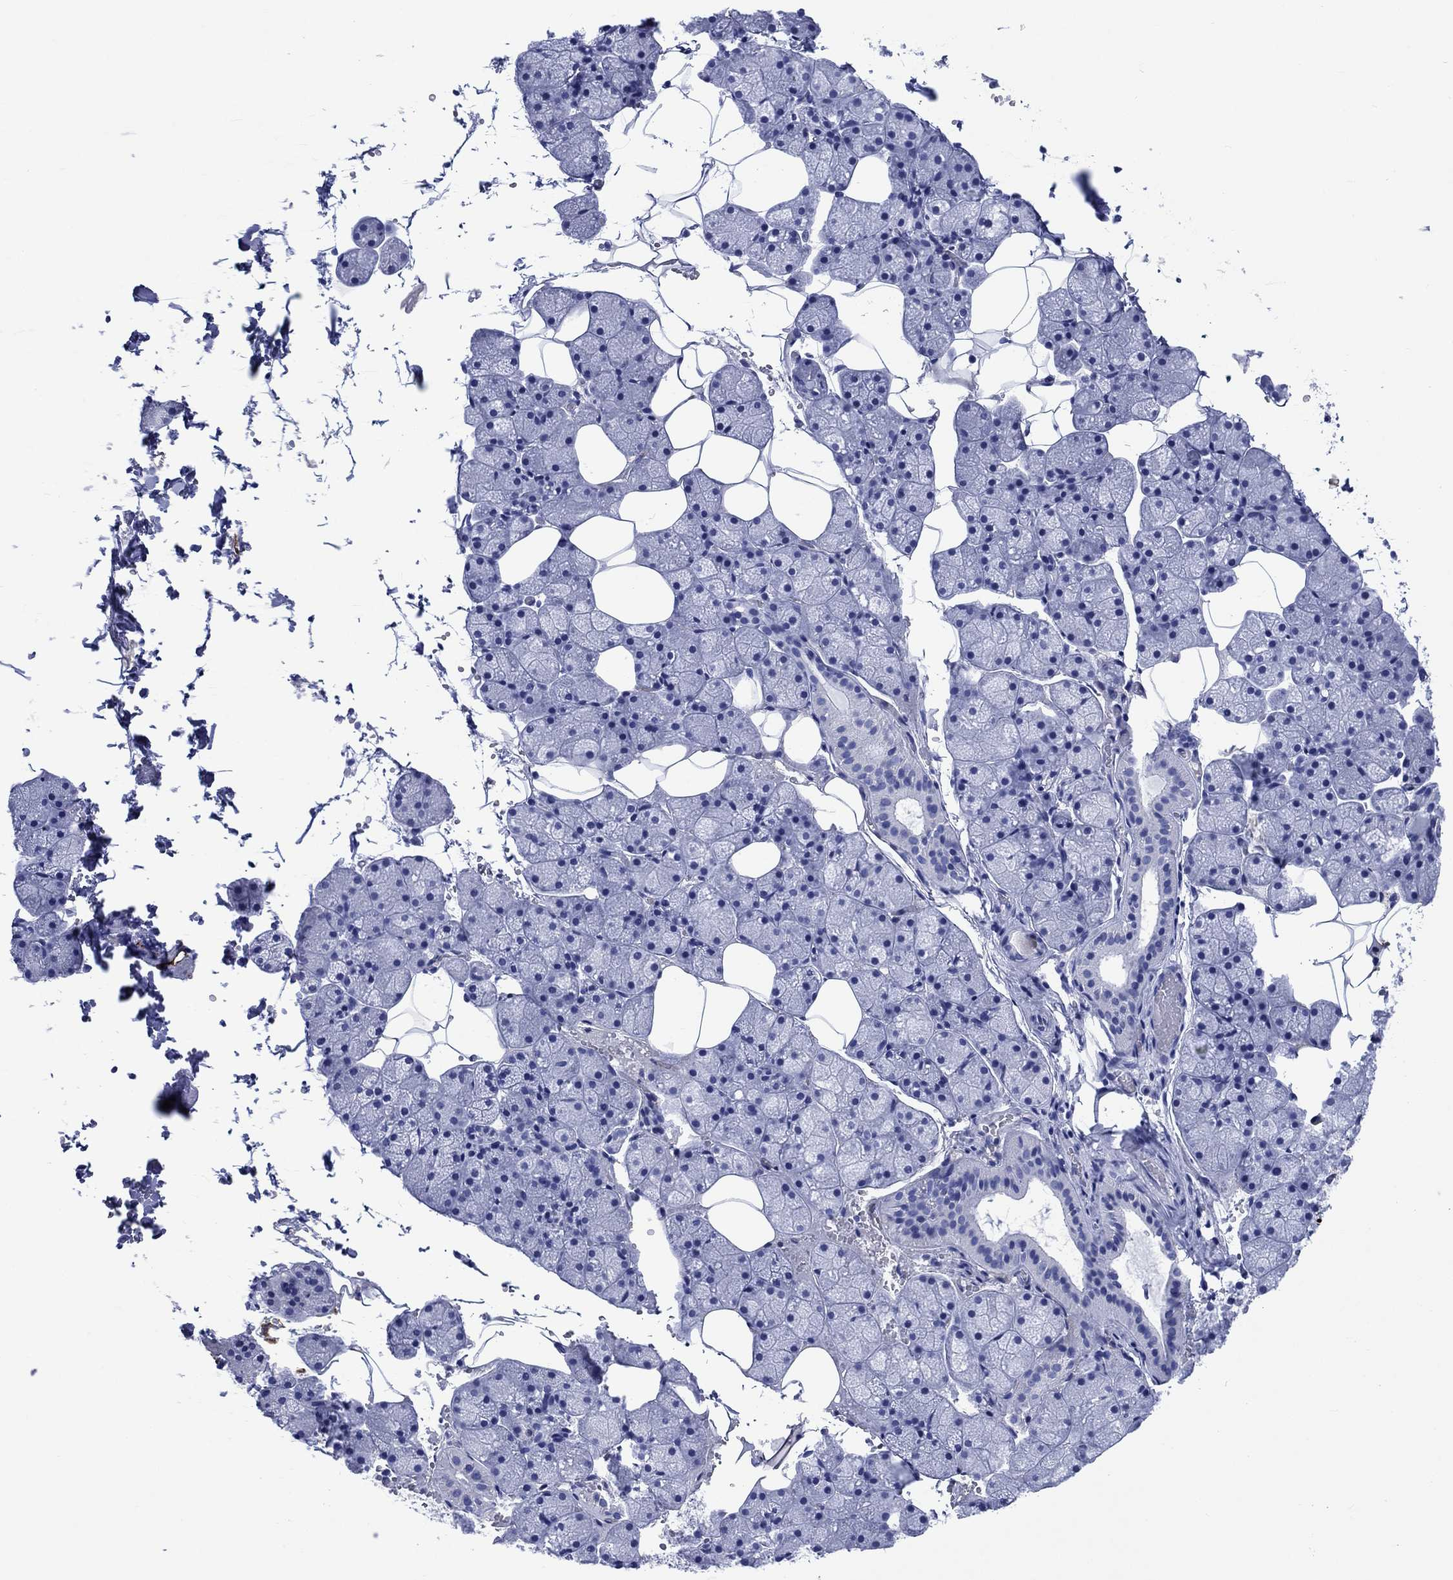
{"staining": {"intensity": "negative", "quantity": "none", "location": "none"}, "tissue": "salivary gland", "cell_type": "Glandular cells", "image_type": "normal", "snomed": [{"axis": "morphology", "description": "Normal tissue, NOS"}, {"axis": "topography", "description": "Salivary gland"}], "caption": "The immunohistochemistry (IHC) micrograph has no significant expression in glandular cells of salivary gland. (Brightfield microscopy of DAB immunohistochemistry (IHC) at high magnification).", "gene": "CACNG3", "patient": {"sex": "male", "age": 38}}